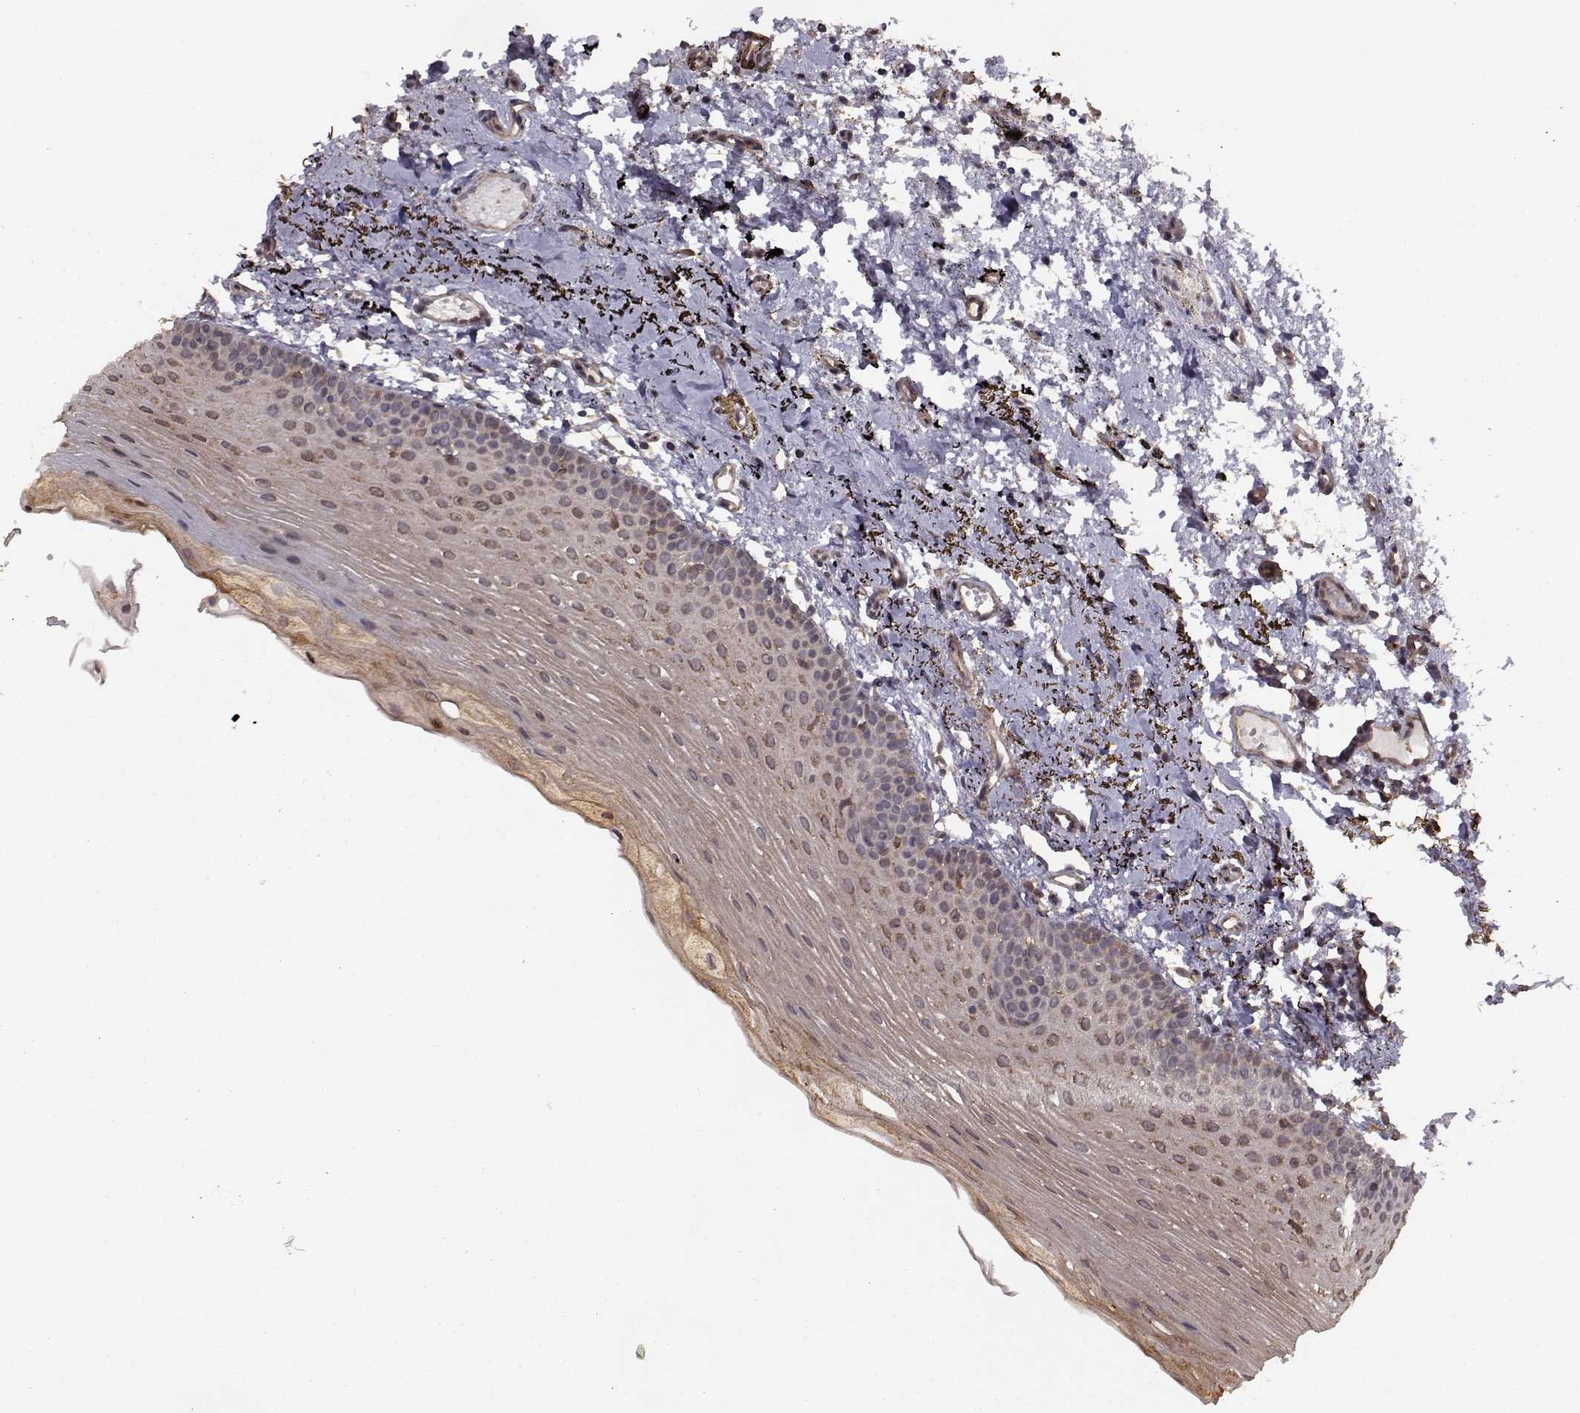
{"staining": {"intensity": "weak", "quantity": ">75%", "location": "cytoplasmic/membranous"}, "tissue": "oral mucosa", "cell_type": "Squamous epithelial cells", "image_type": "normal", "snomed": [{"axis": "morphology", "description": "Normal tissue, NOS"}, {"axis": "topography", "description": "Oral tissue"}], "caption": "Human oral mucosa stained with a brown dye reveals weak cytoplasmic/membranous positive expression in approximately >75% of squamous epithelial cells.", "gene": "TRIP10", "patient": {"sex": "female", "age": 57}}